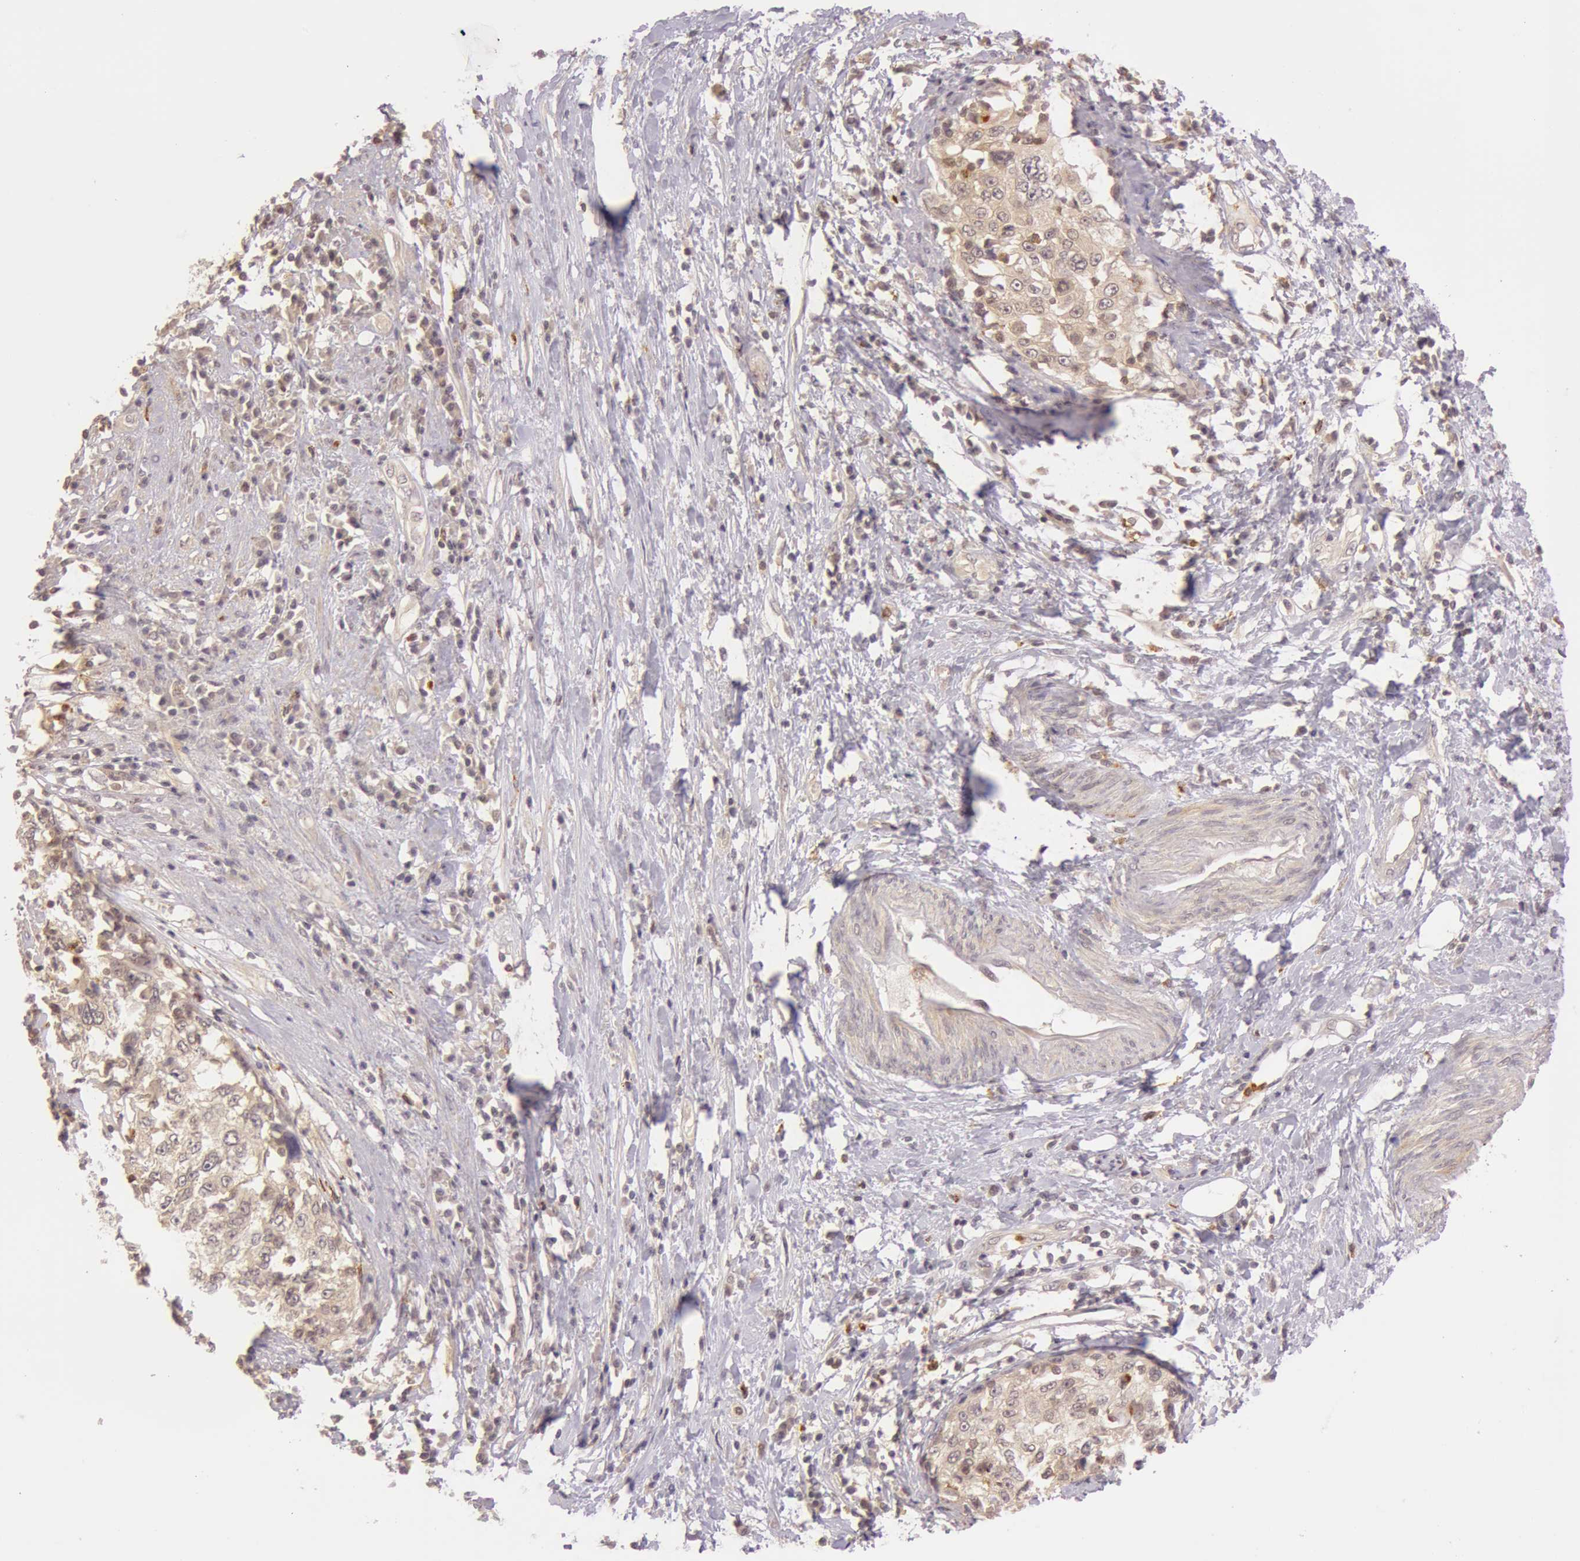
{"staining": {"intensity": "weak", "quantity": ">75%", "location": "cytoplasmic/membranous"}, "tissue": "cervical cancer", "cell_type": "Tumor cells", "image_type": "cancer", "snomed": [{"axis": "morphology", "description": "Squamous cell carcinoma, NOS"}, {"axis": "topography", "description": "Cervix"}], "caption": "Immunohistochemistry micrograph of neoplastic tissue: human cervical squamous cell carcinoma stained using IHC shows low levels of weak protein expression localized specifically in the cytoplasmic/membranous of tumor cells, appearing as a cytoplasmic/membranous brown color.", "gene": "ATG2B", "patient": {"sex": "female", "age": 57}}